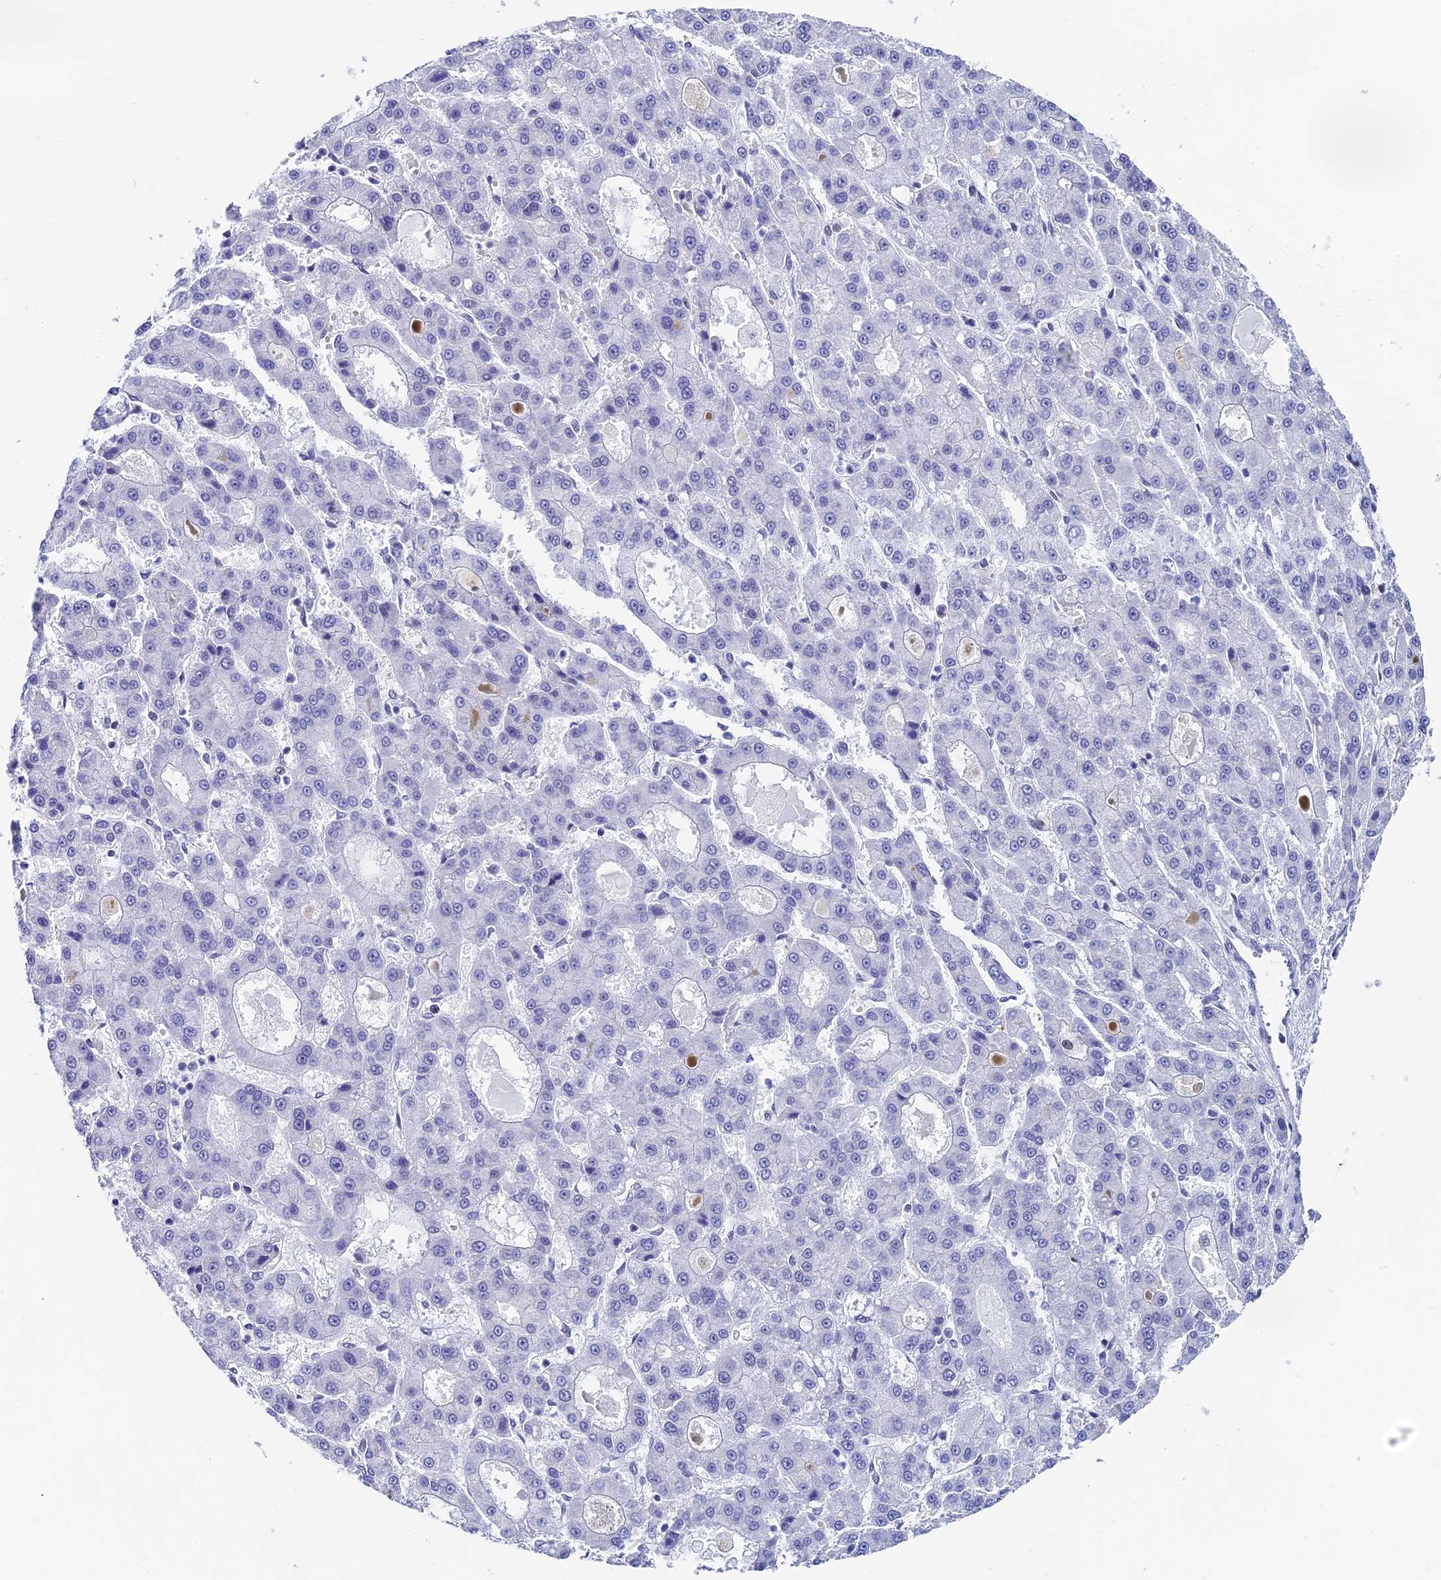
{"staining": {"intensity": "negative", "quantity": "none", "location": "none"}, "tissue": "liver cancer", "cell_type": "Tumor cells", "image_type": "cancer", "snomed": [{"axis": "morphology", "description": "Carcinoma, Hepatocellular, NOS"}, {"axis": "topography", "description": "Liver"}], "caption": "Histopathology image shows no protein positivity in tumor cells of liver cancer tissue.", "gene": "CD2BP2", "patient": {"sex": "male", "age": 70}}